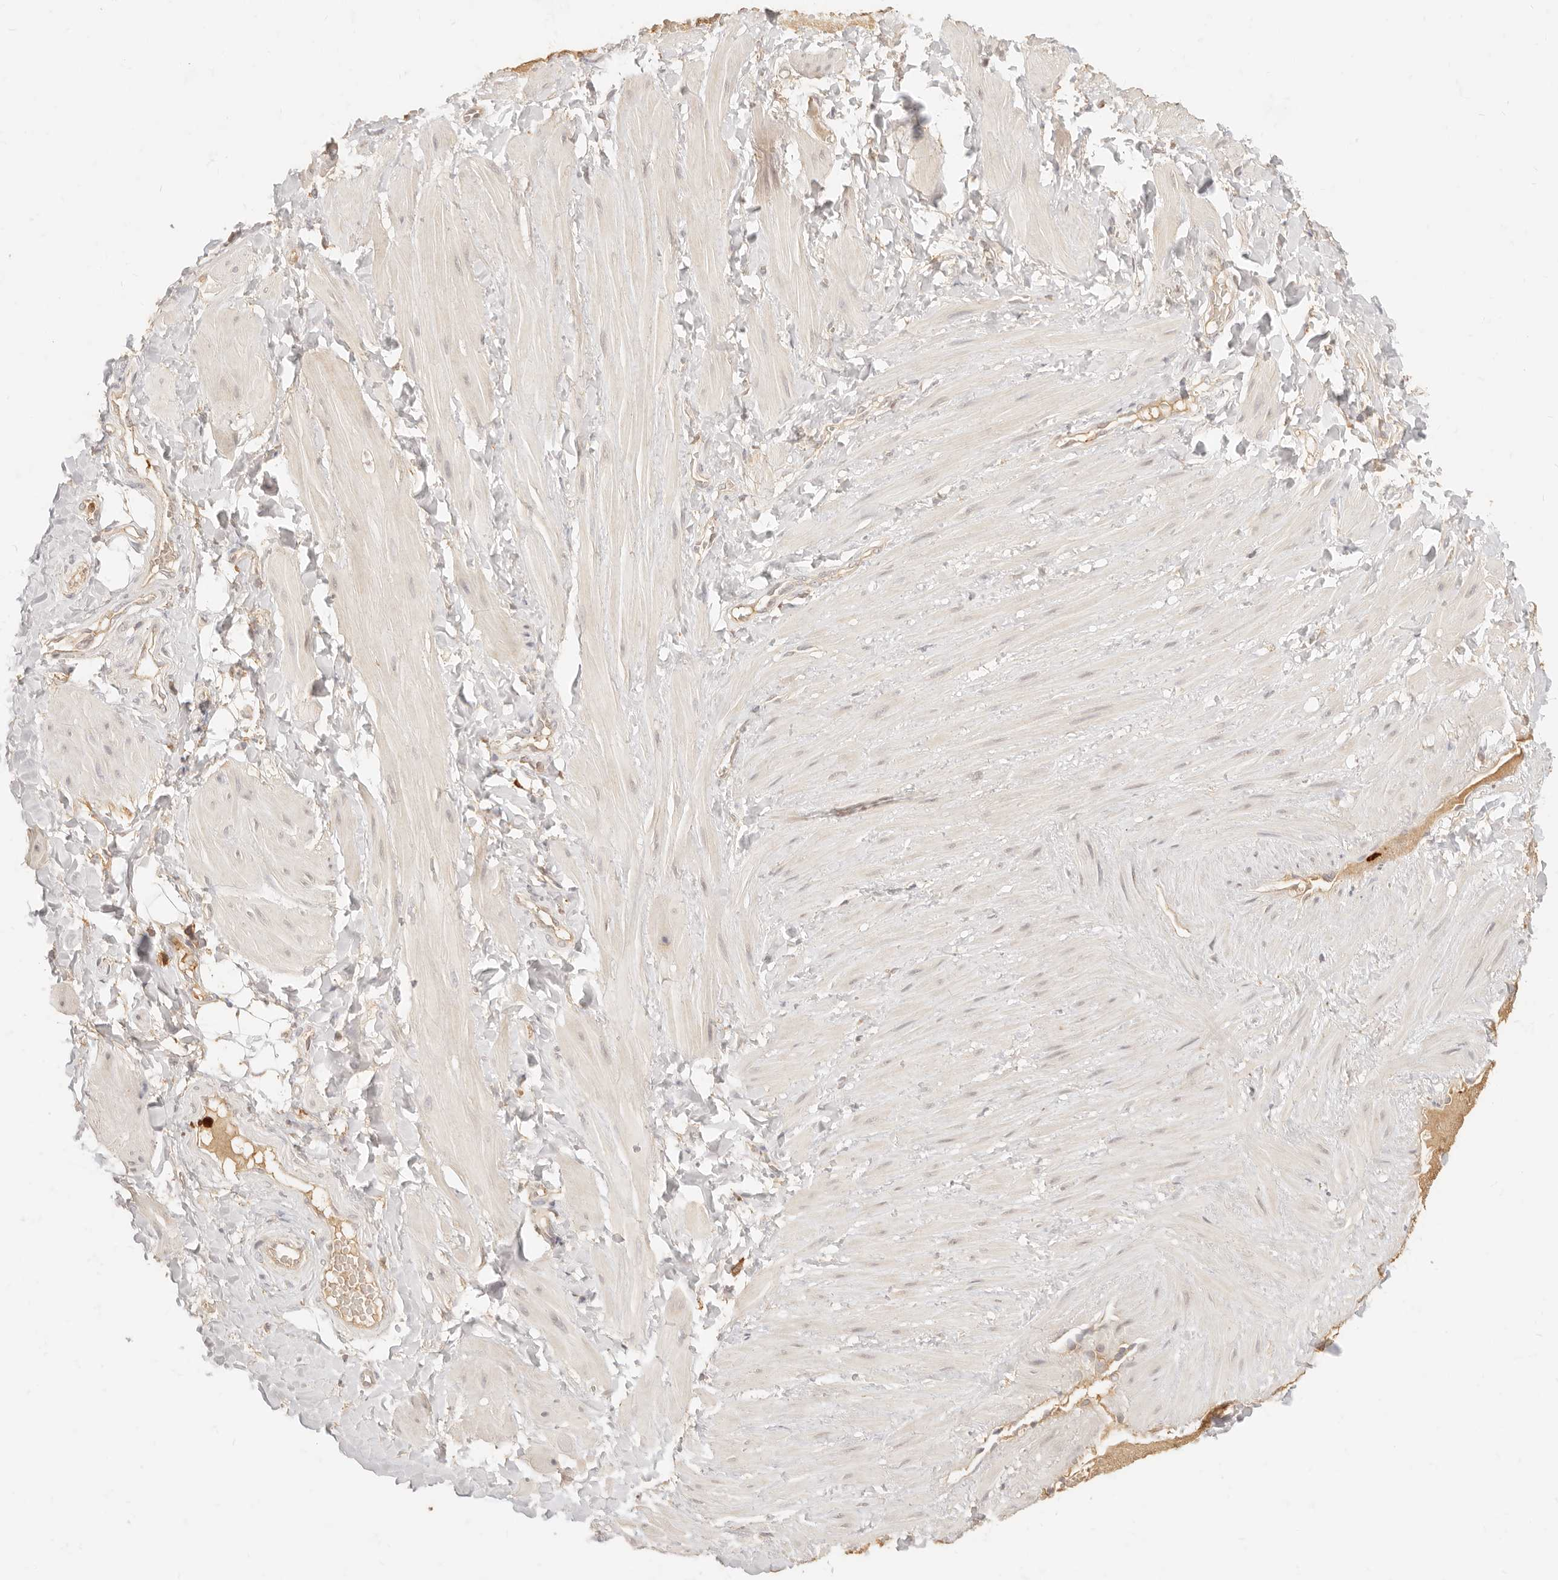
{"staining": {"intensity": "negative", "quantity": "none", "location": "none"}, "tissue": "adipose tissue", "cell_type": "Adipocytes", "image_type": "normal", "snomed": [{"axis": "morphology", "description": "Normal tissue, NOS"}, {"axis": "topography", "description": "Adipose tissue"}, {"axis": "topography", "description": "Vascular tissue"}, {"axis": "topography", "description": "Peripheral nerve tissue"}], "caption": "Immunohistochemistry (IHC) of normal human adipose tissue shows no expression in adipocytes. (DAB (3,3'-diaminobenzidine) immunohistochemistry with hematoxylin counter stain).", "gene": "TMTC2", "patient": {"sex": "male", "age": 25}}